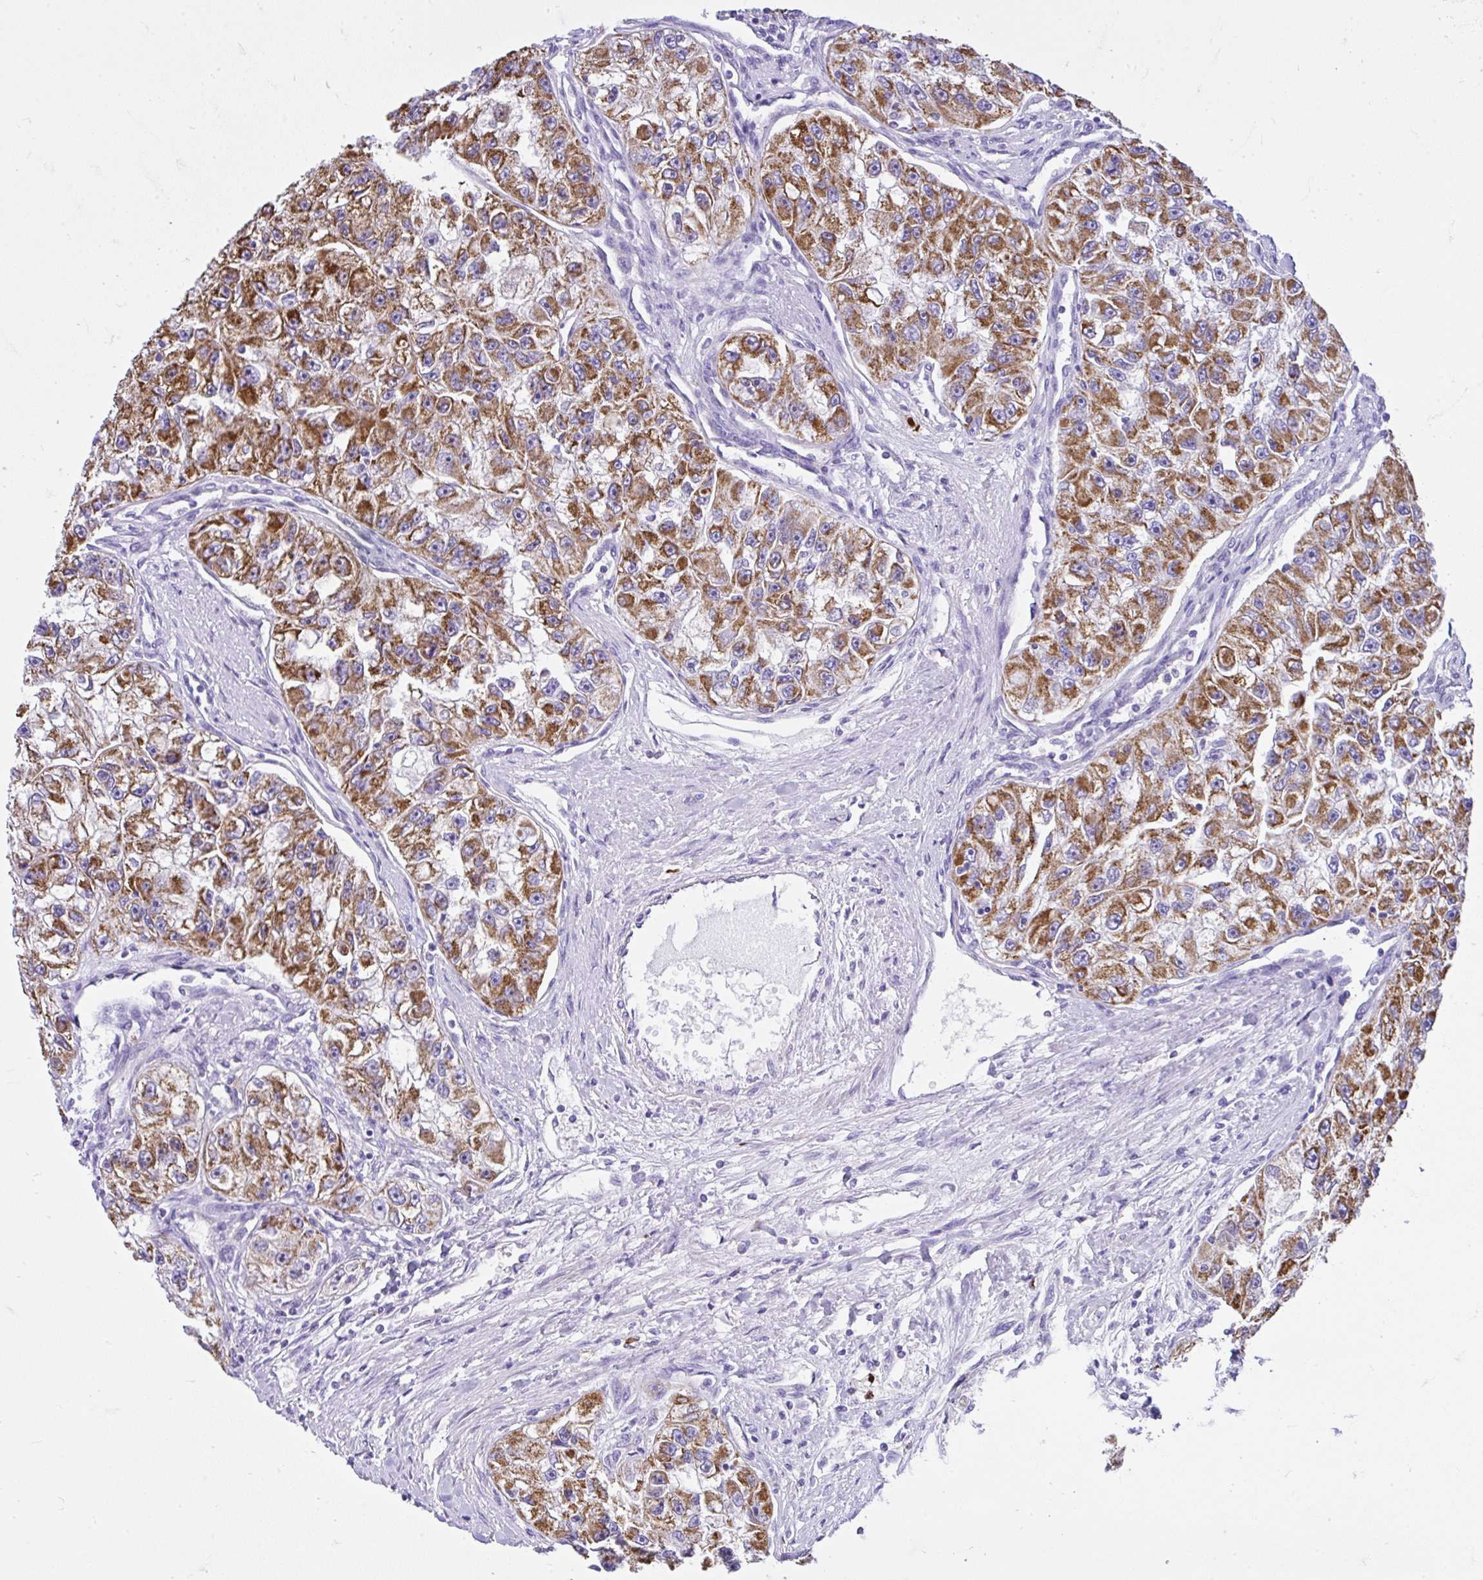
{"staining": {"intensity": "strong", "quantity": ">75%", "location": "cytoplasmic/membranous"}, "tissue": "renal cancer", "cell_type": "Tumor cells", "image_type": "cancer", "snomed": [{"axis": "morphology", "description": "Adenocarcinoma, NOS"}, {"axis": "topography", "description": "Kidney"}], "caption": "There is high levels of strong cytoplasmic/membranous positivity in tumor cells of renal adenocarcinoma, as demonstrated by immunohistochemical staining (brown color).", "gene": "SLC13A1", "patient": {"sex": "male", "age": 63}}